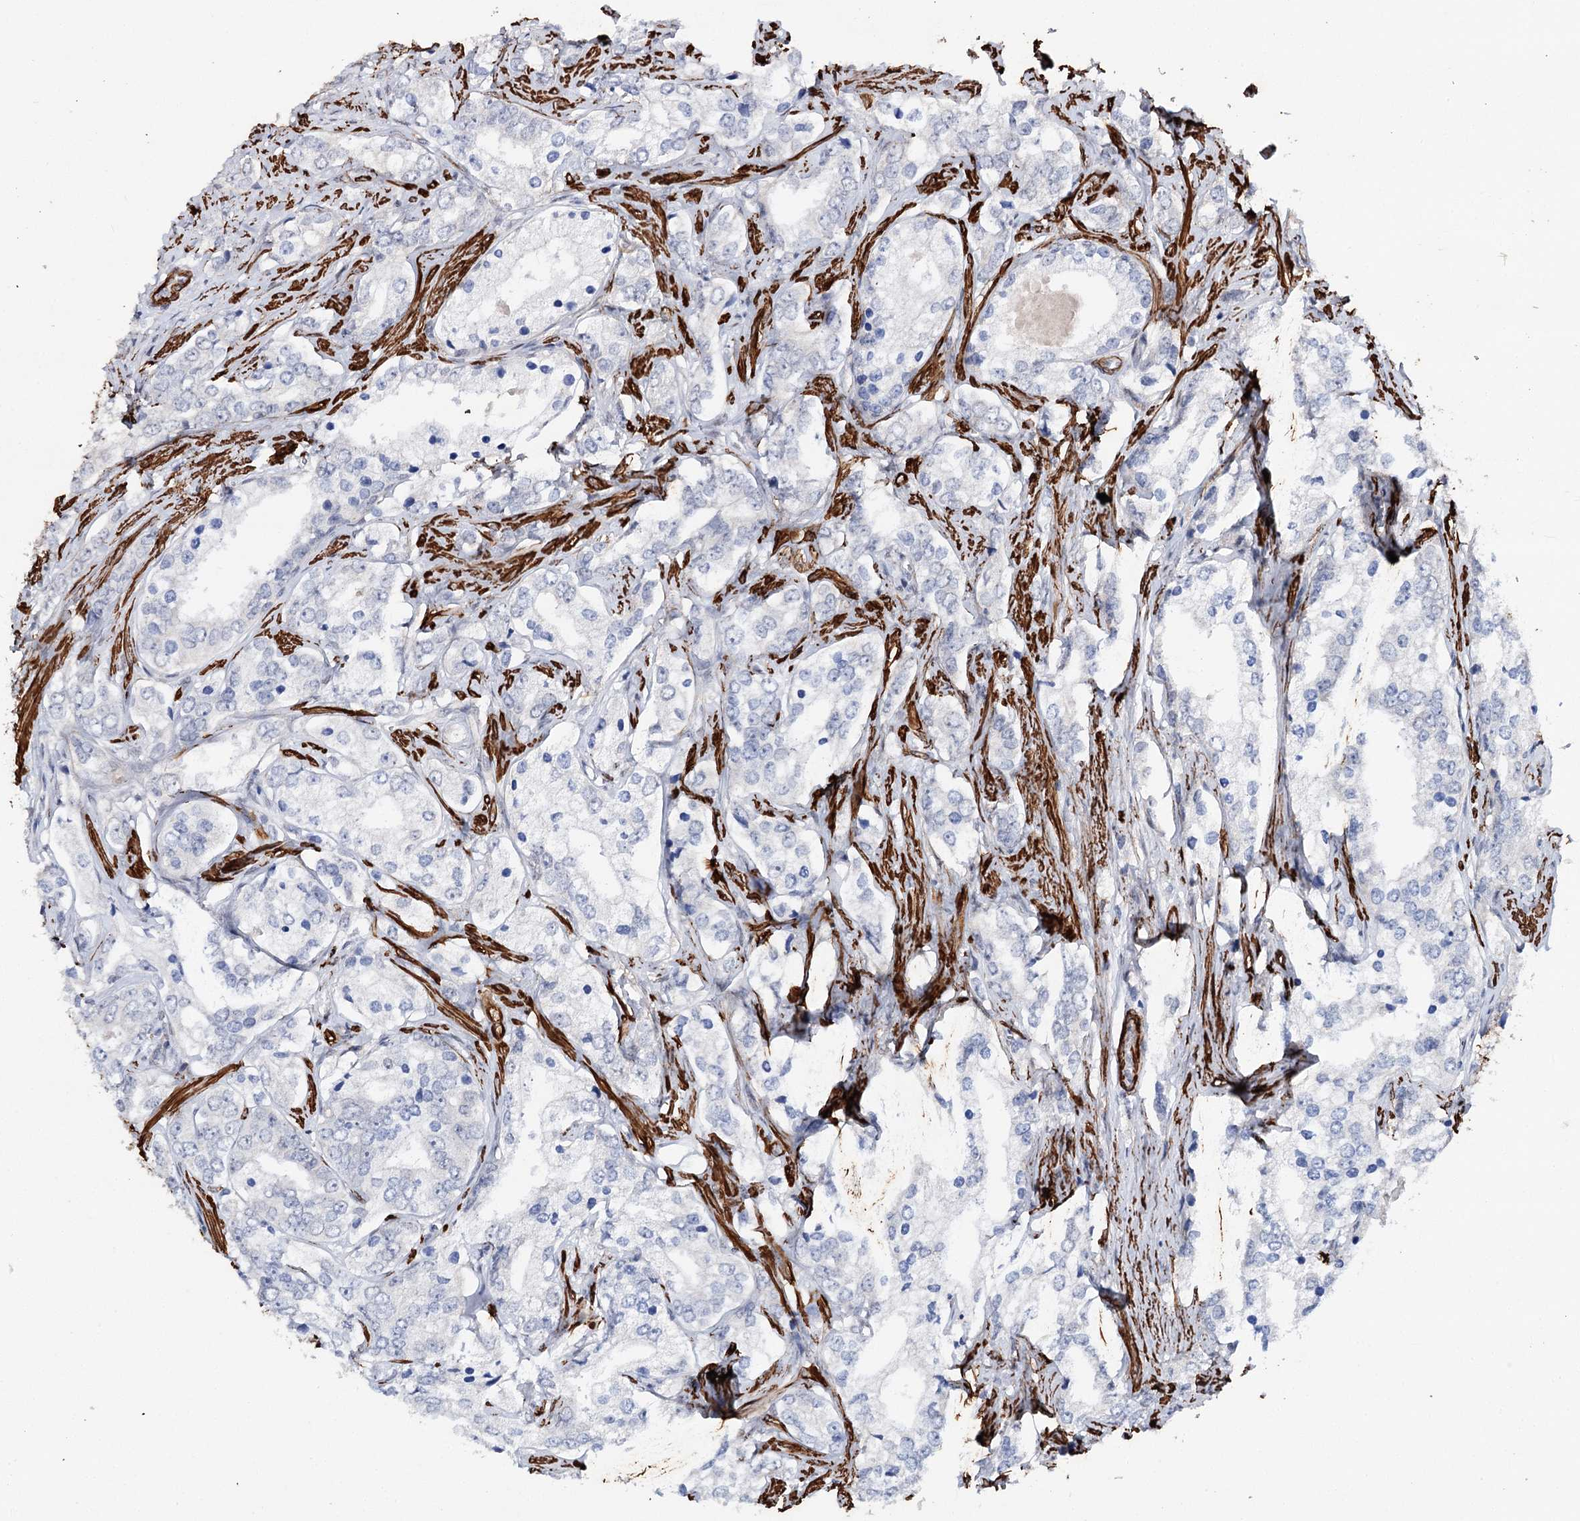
{"staining": {"intensity": "negative", "quantity": "none", "location": "none"}, "tissue": "prostate cancer", "cell_type": "Tumor cells", "image_type": "cancer", "snomed": [{"axis": "morphology", "description": "Adenocarcinoma, High grade"}, {"axis": "topography", "description": "Prostate"}], "caption": "This is a image of immunohistochemistry (IHC) staining of prostate cancer (adenocarcinoma (high-grade)), which shows no staining in tumor cells.", "gene": "CFAP46", "patient": {"sex": "male", "age": 66}}